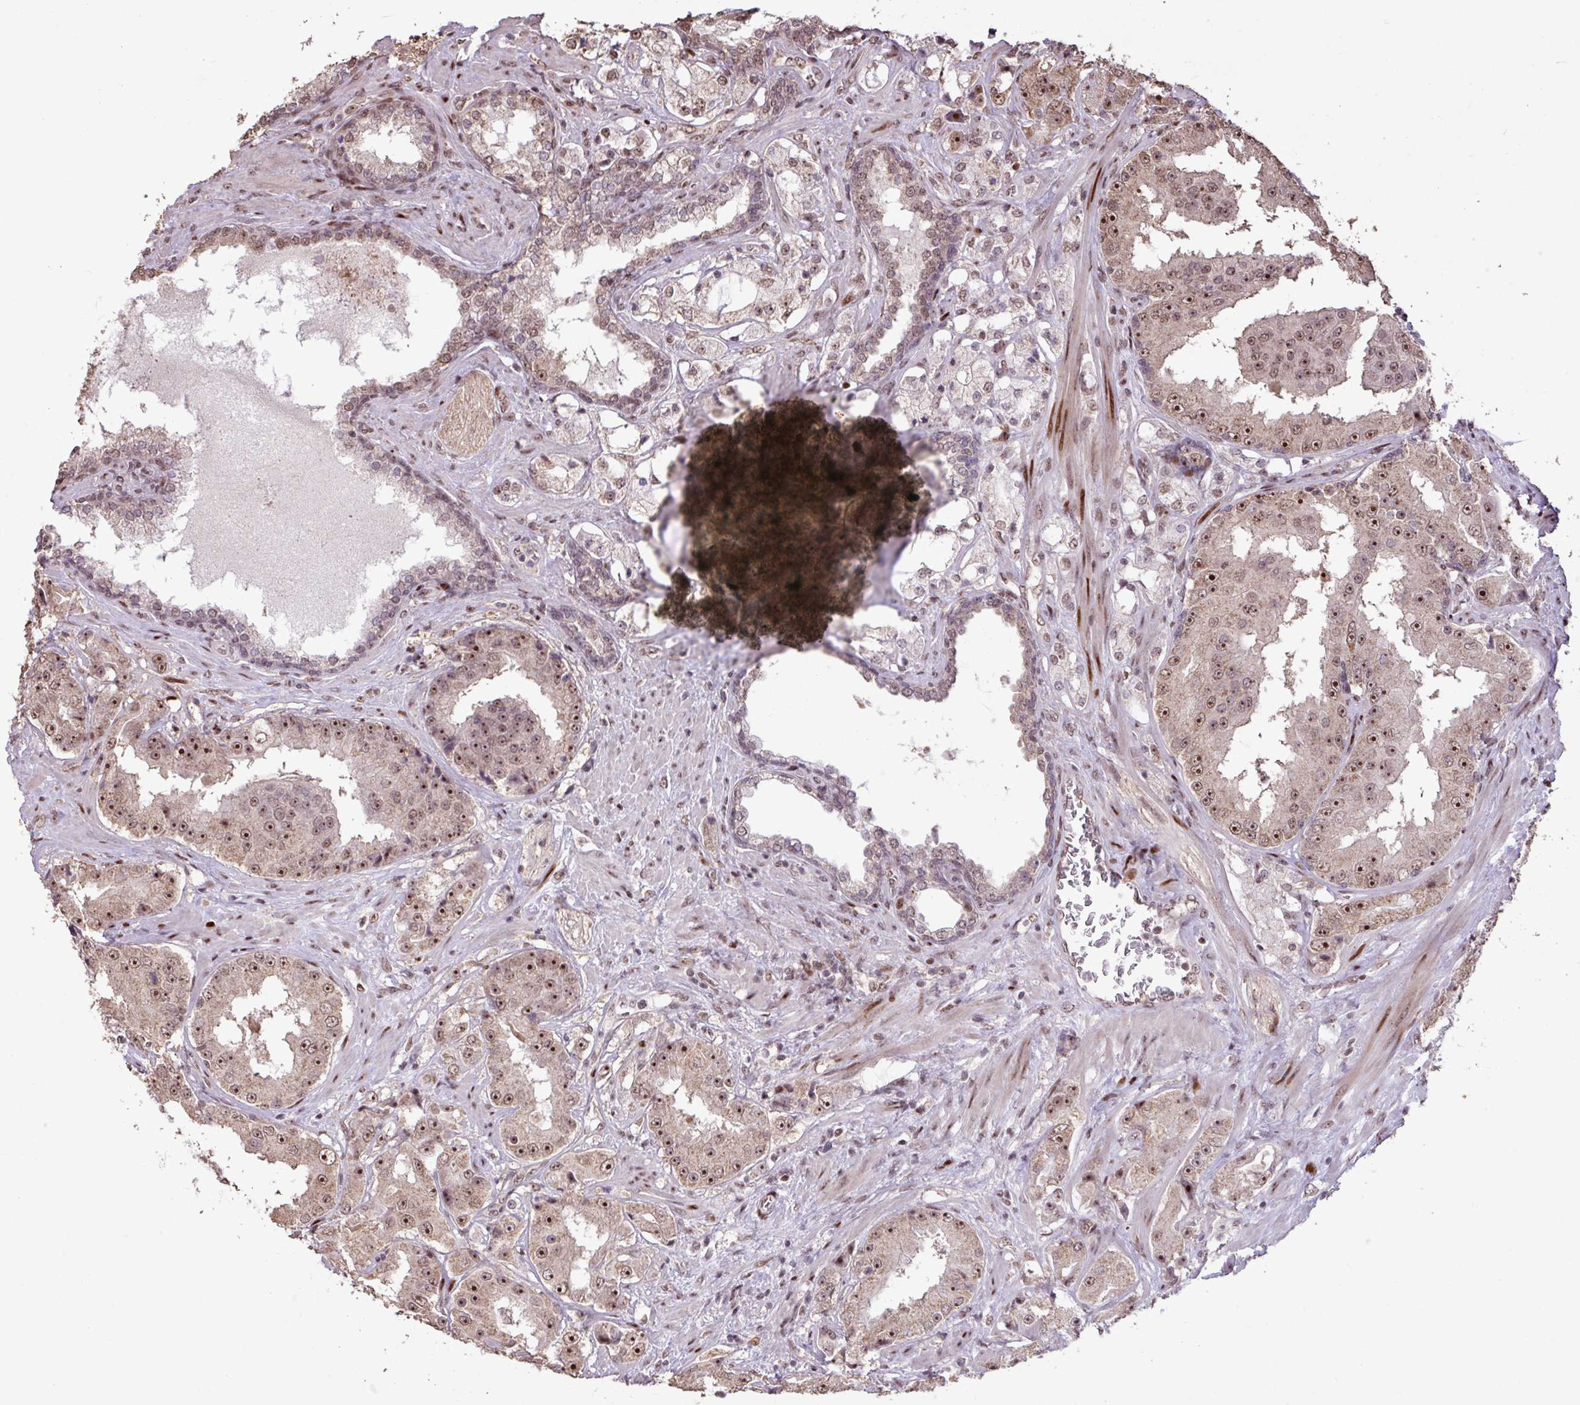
{"staining": {"intensity": "strong", "quantity": ">75%", "location": "nuclear"}, "tissue": "prostate cancer", "cell_type": "Tumor cells", "image_type": "cancer", "snomed": [{"axis": "morphology", "description": "Adenocarcinoma, High grade"}, {"axis": "topography", "description": "Prostate"}], "caption": "Protein expression analysis of human prostate cancer (high-grade adenocarcinoma) reveals strong nuclear expression in about >75% of tumor cells.", "gene": "ZNF709", "patient": {"sex": "male", "age": 73}}